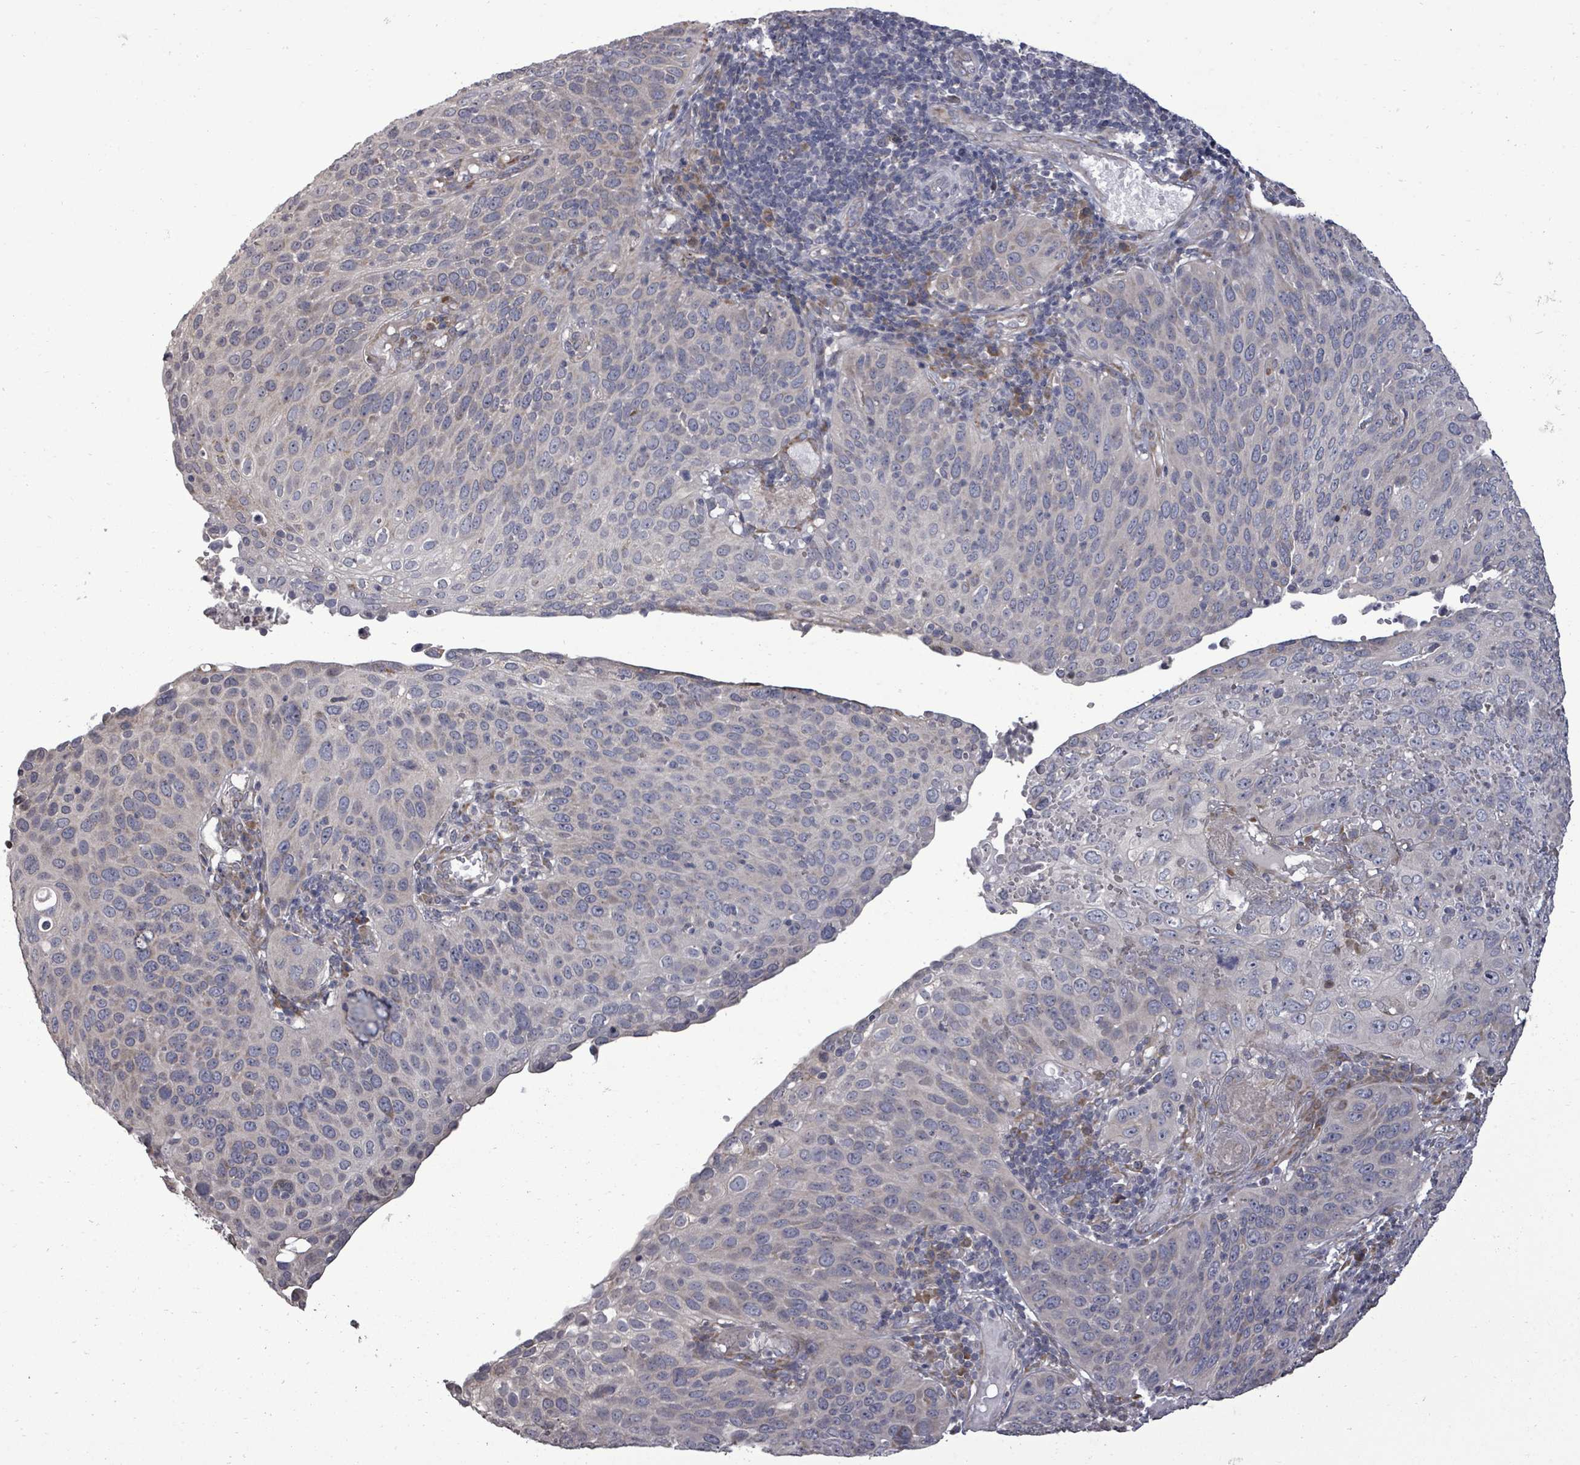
{"staining": {"intensity": "weak", "quantity": "<25%", "location": "cytoplasmic/membranous"}, "tissue": "cervical cancer", "cell_type": "Tumor cells", "image_type": "cancer", "snomed": [{"axis": "morphology", "description": "Squamous cell carcinoma, NOS"}, {"axis": "topography", "description": "Cervix"}], "caption": "Micrograph shows no protein positivity in tumor cells of squamous cell carcinoma (cervical) tissue.", "gene": "POMGNT2", "patient": {"sex": "female", "age": 36}}